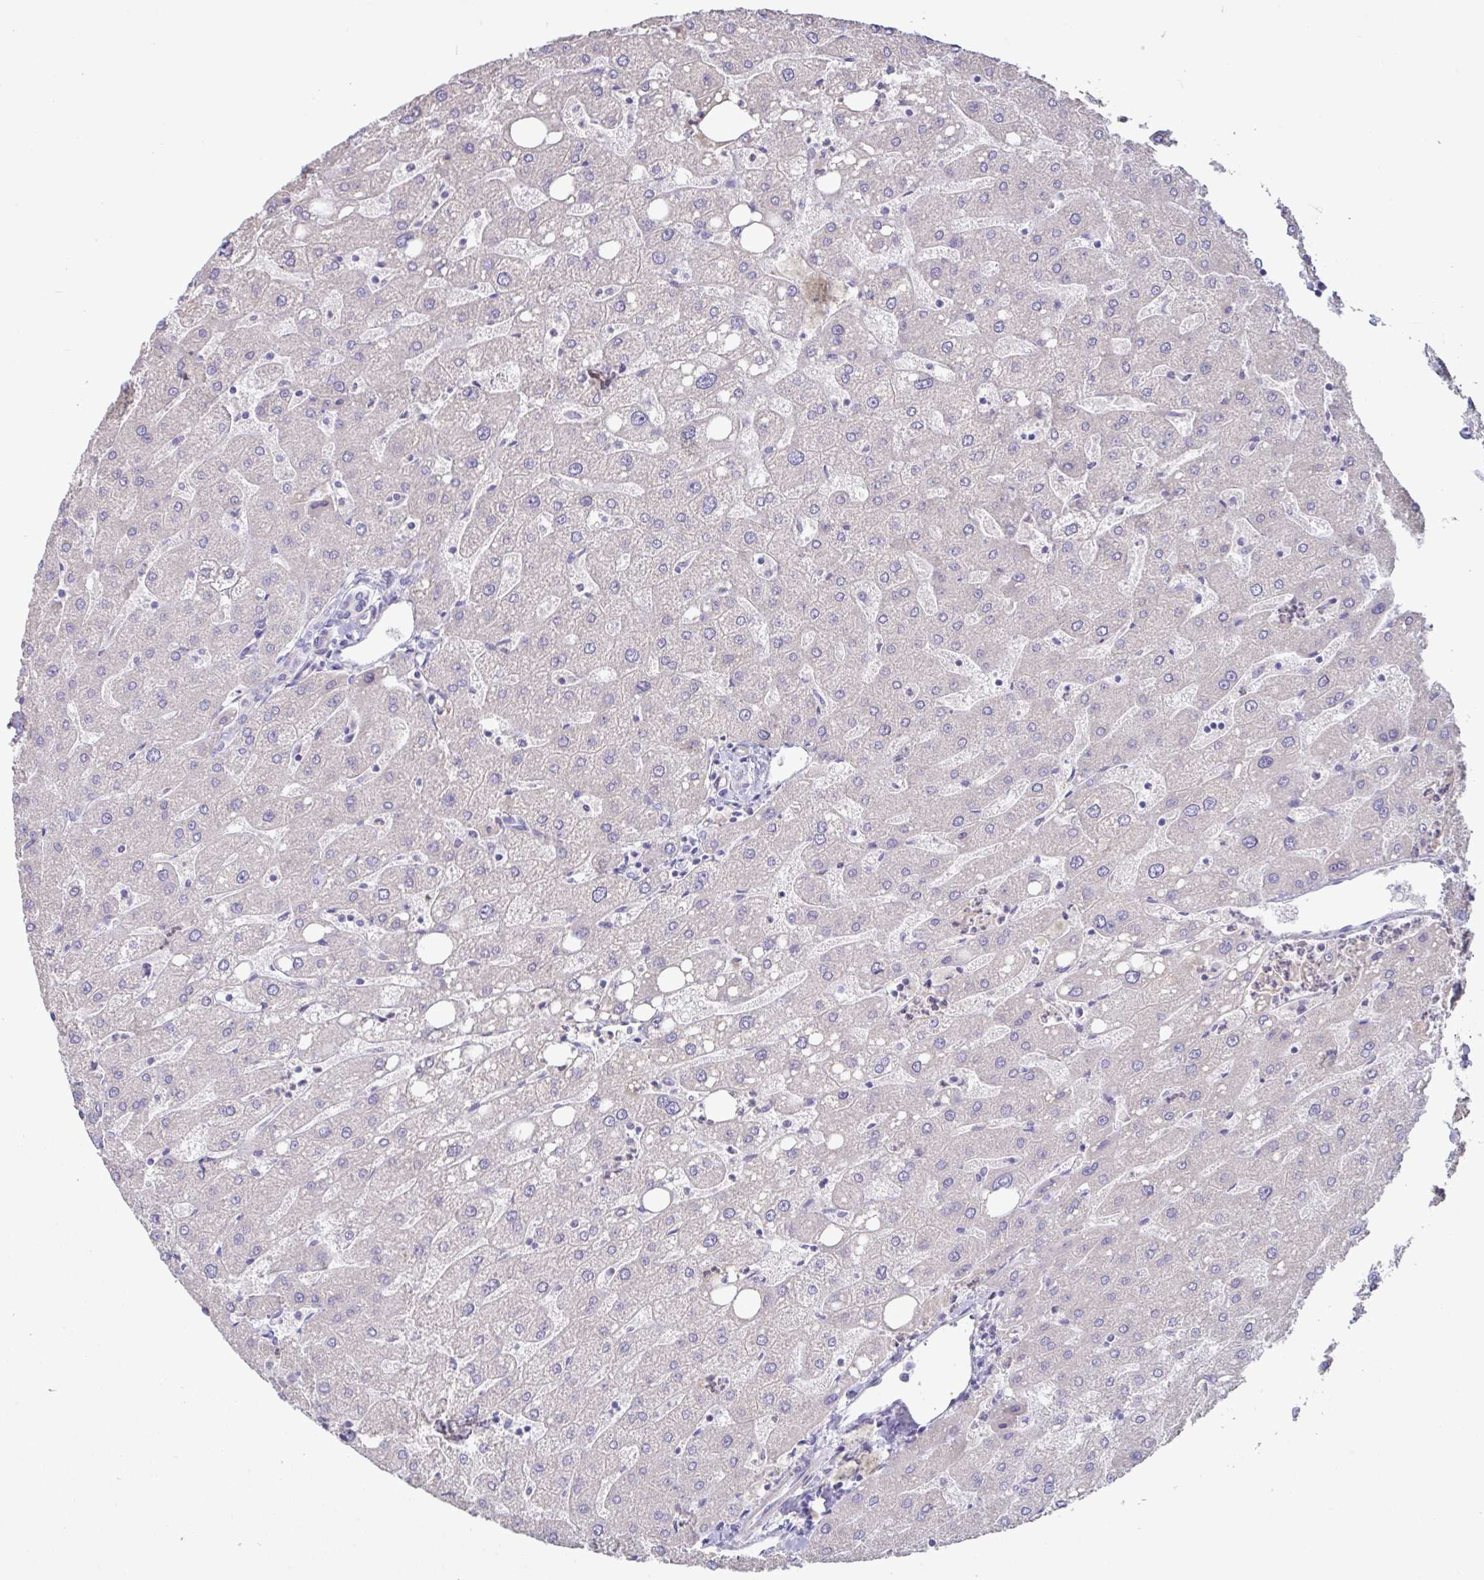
{"staining": {"intensity": "negative", "quantity": "none", "location": "none"}, "tissue": "liver", "cell_type": "Cholangiocytes", "image_type": "normal", "snomed": [{"axis": "morphology", "description": "Normal tissue, NOS"}, {"axis": "topography", "description": "Liver"}], "caption": "Immunohistochemistry histopathology image of normal liver stained for a protein (brown), which displays no positivity in cholangiocytes.", "gene": "PYGM", "patient": {"sex": "male", "age": 67}}